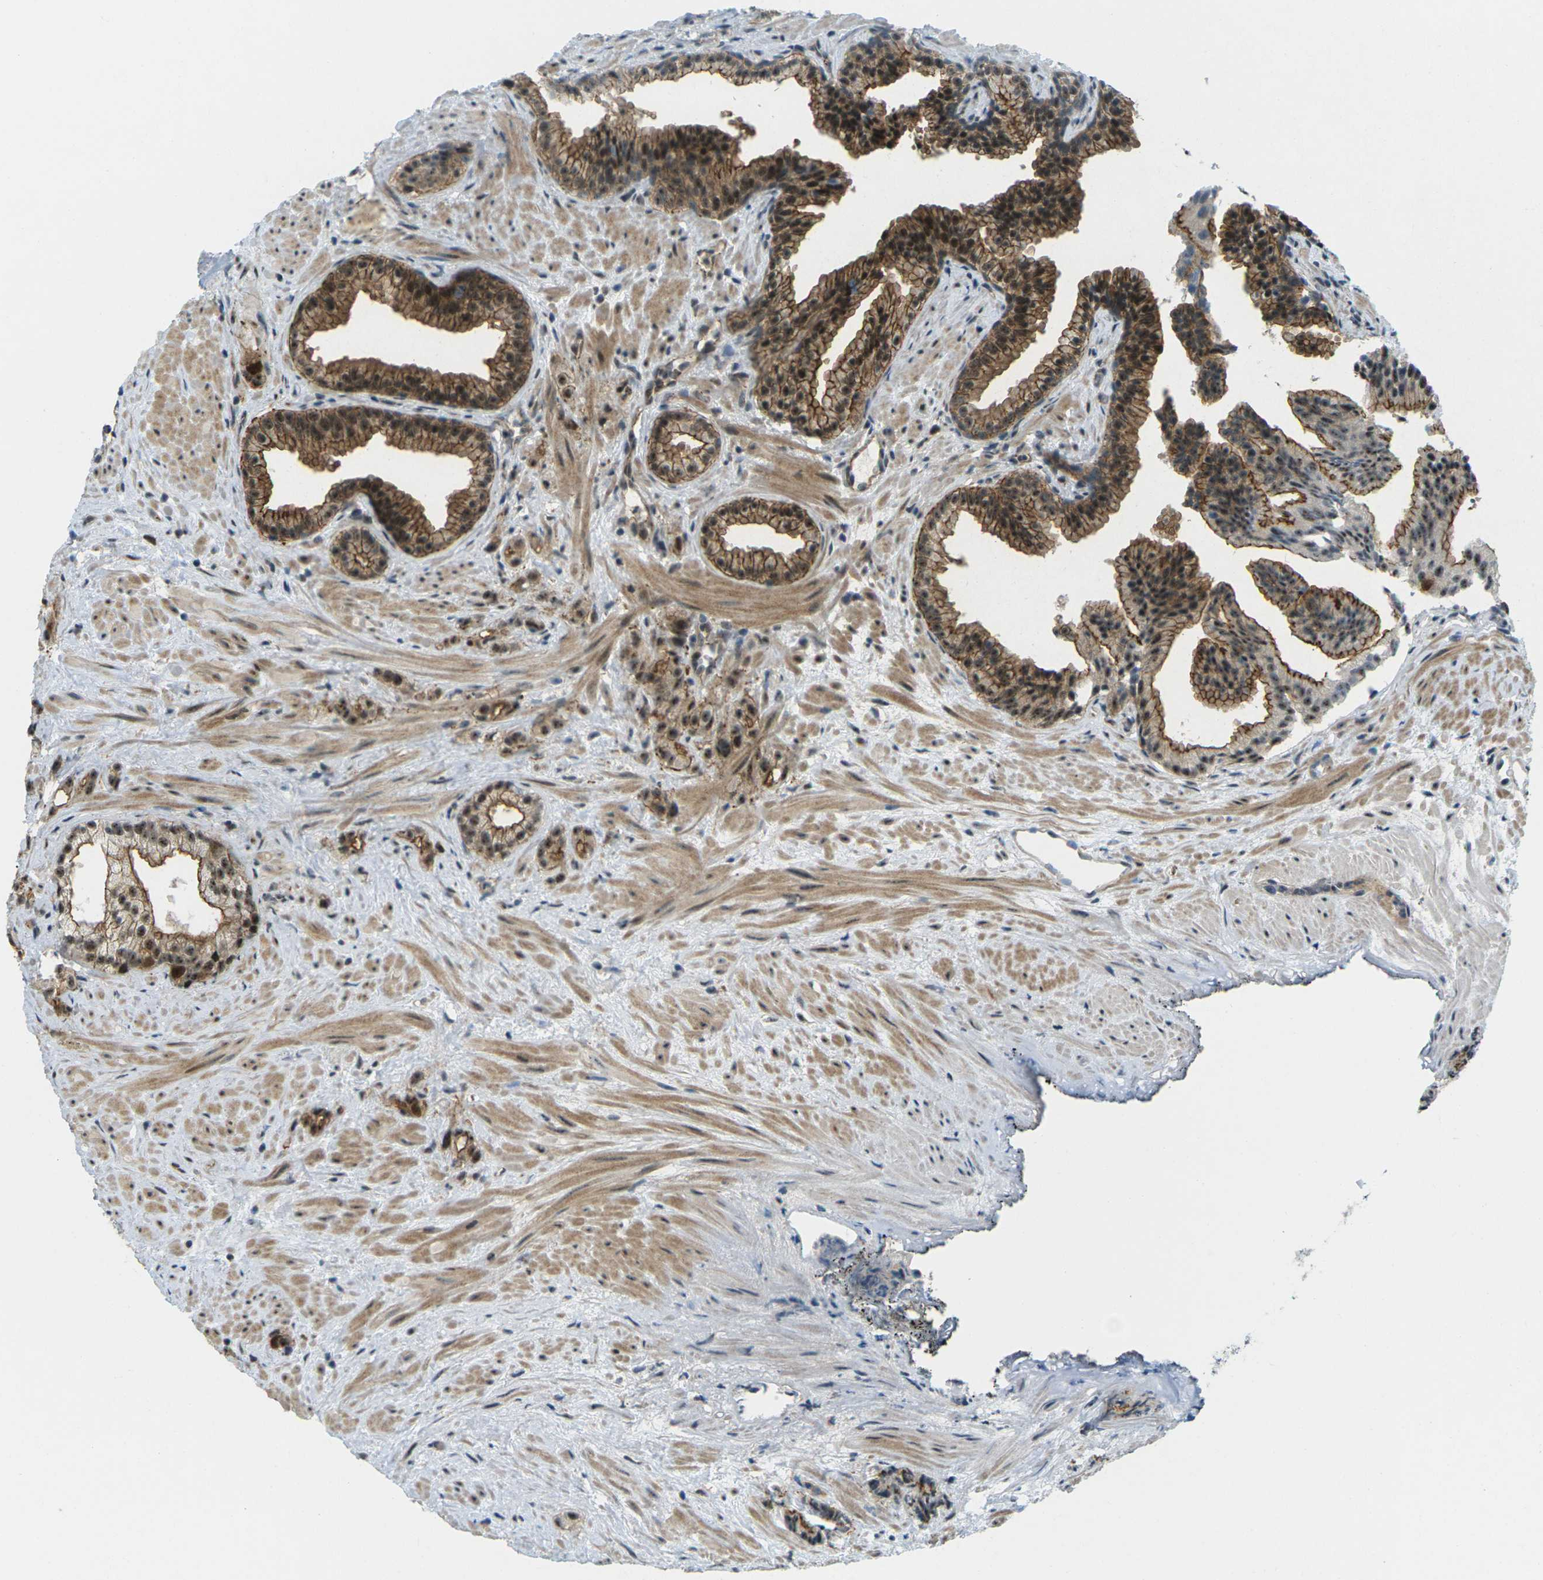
{"staining": {"intensity": "strong", "quantity": ">75%", "location": "cytoplasmic/membranous,nuclear"}, "tissue": "prostate cancer", "cell_type": "Tumor cells", "image_type": "cancer", "snomed": [{"axis": "morphology", "description": "Adenocarcinoma, Low grade"}, {"axis": "topography", "description": "Prostate"}], "caption": "Prostate cancer tissue demonstrates strong cytoplasmic/membranous and nuclear positivity in about >75% of tumor cells", "gene": "UBE2S", "patient": {"sex": "male", "age": 89}}